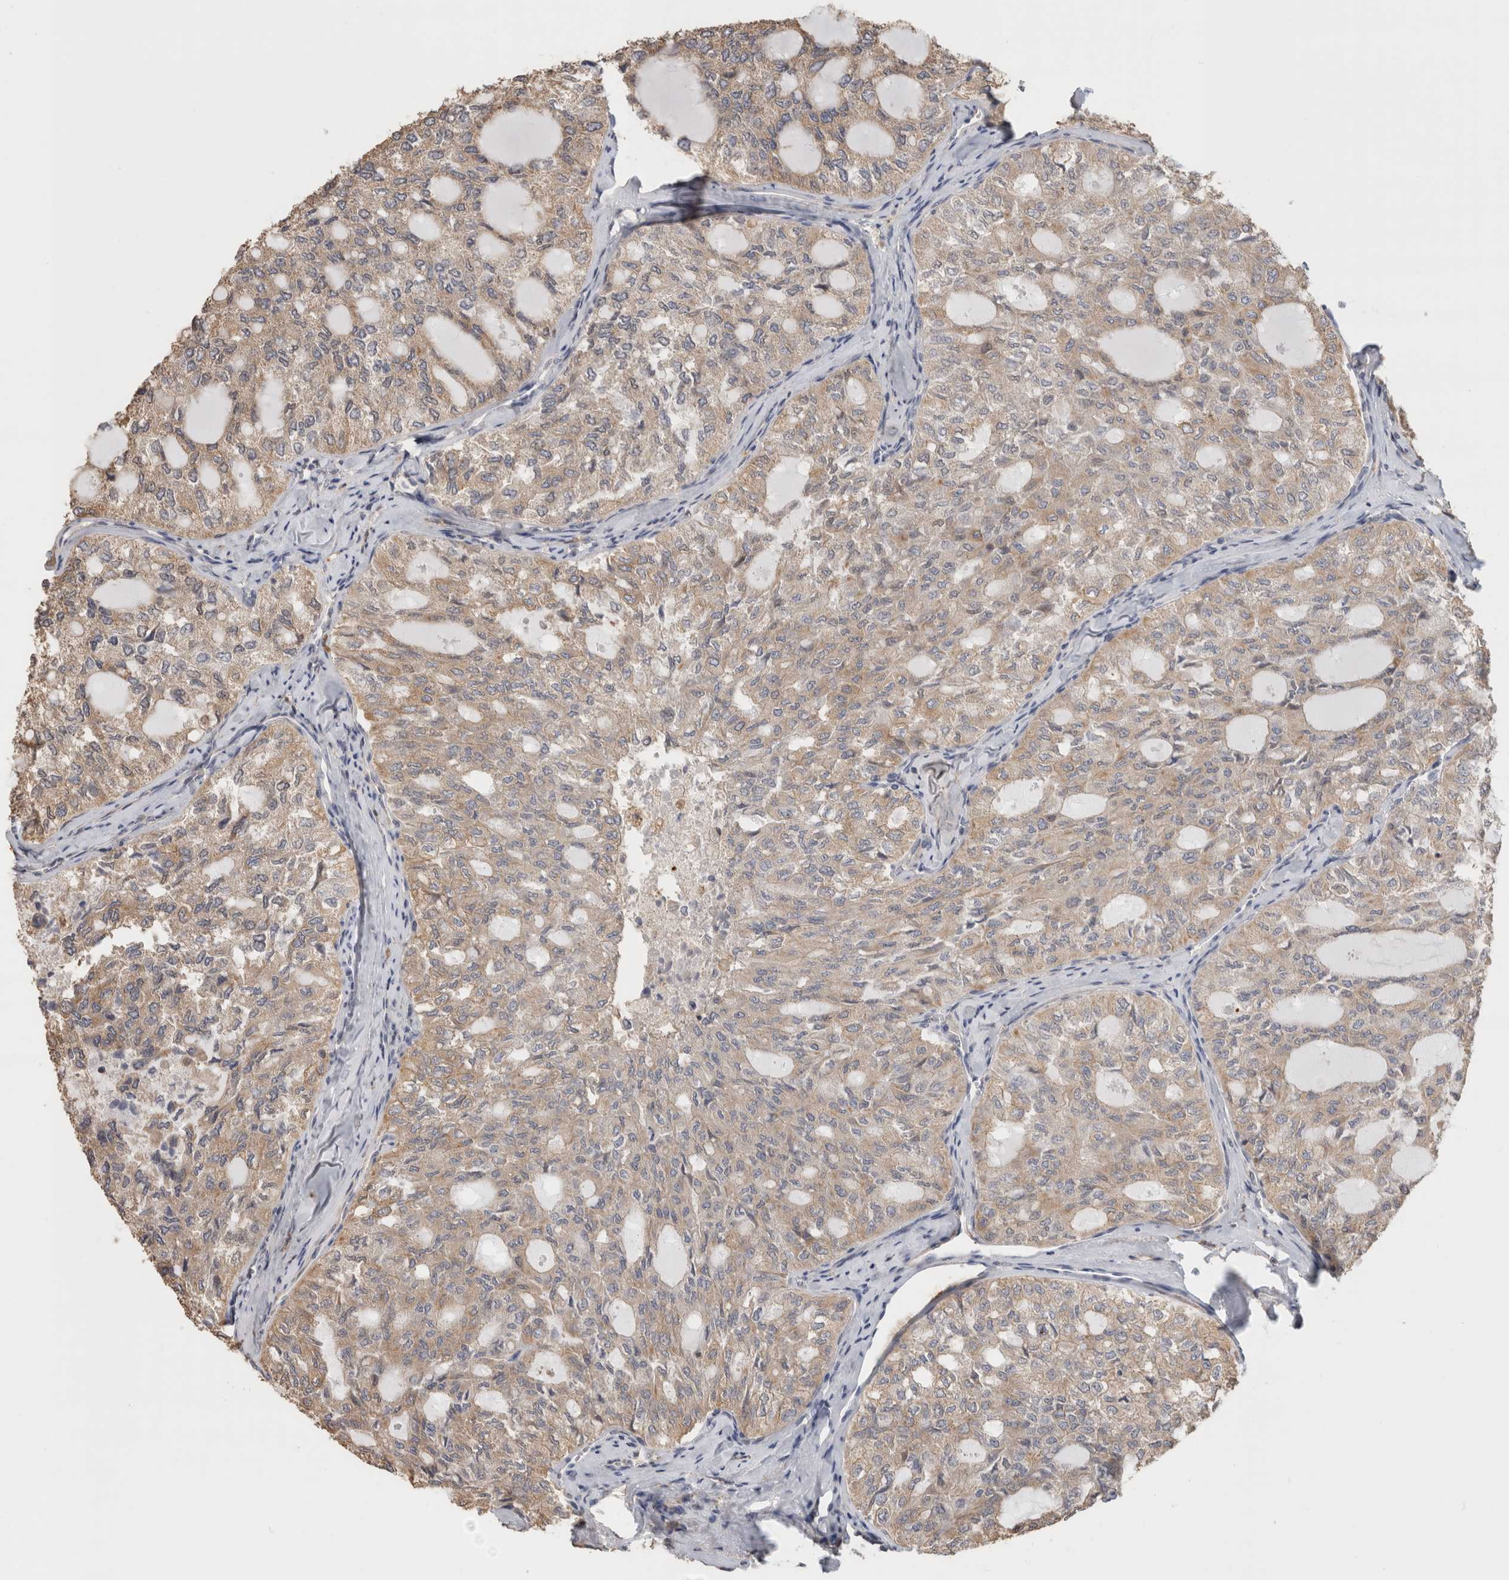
{"staining": {"intensity": "weak", "quantity": "25%-75%", "location": "cytoplasmic/membranous"}, "tissue": "thyroid cancer", "cell_type": "Tumor cells", "image_type": "cancer", "snomed": [{"axis": "morphology", "description": "Follicular adenoma carcinoma, NOS"}, {"axis": "topography", "description": "Thyroid gland"}], "caption": "Thyroid cancer was stained to show a protein in brown. There is low levels of weak cytoplasmic/membranous positivity in about 25%-75% of tumor cells.", "gene": "CLIP1", "patient": {"sex": "male", "age": 75}}